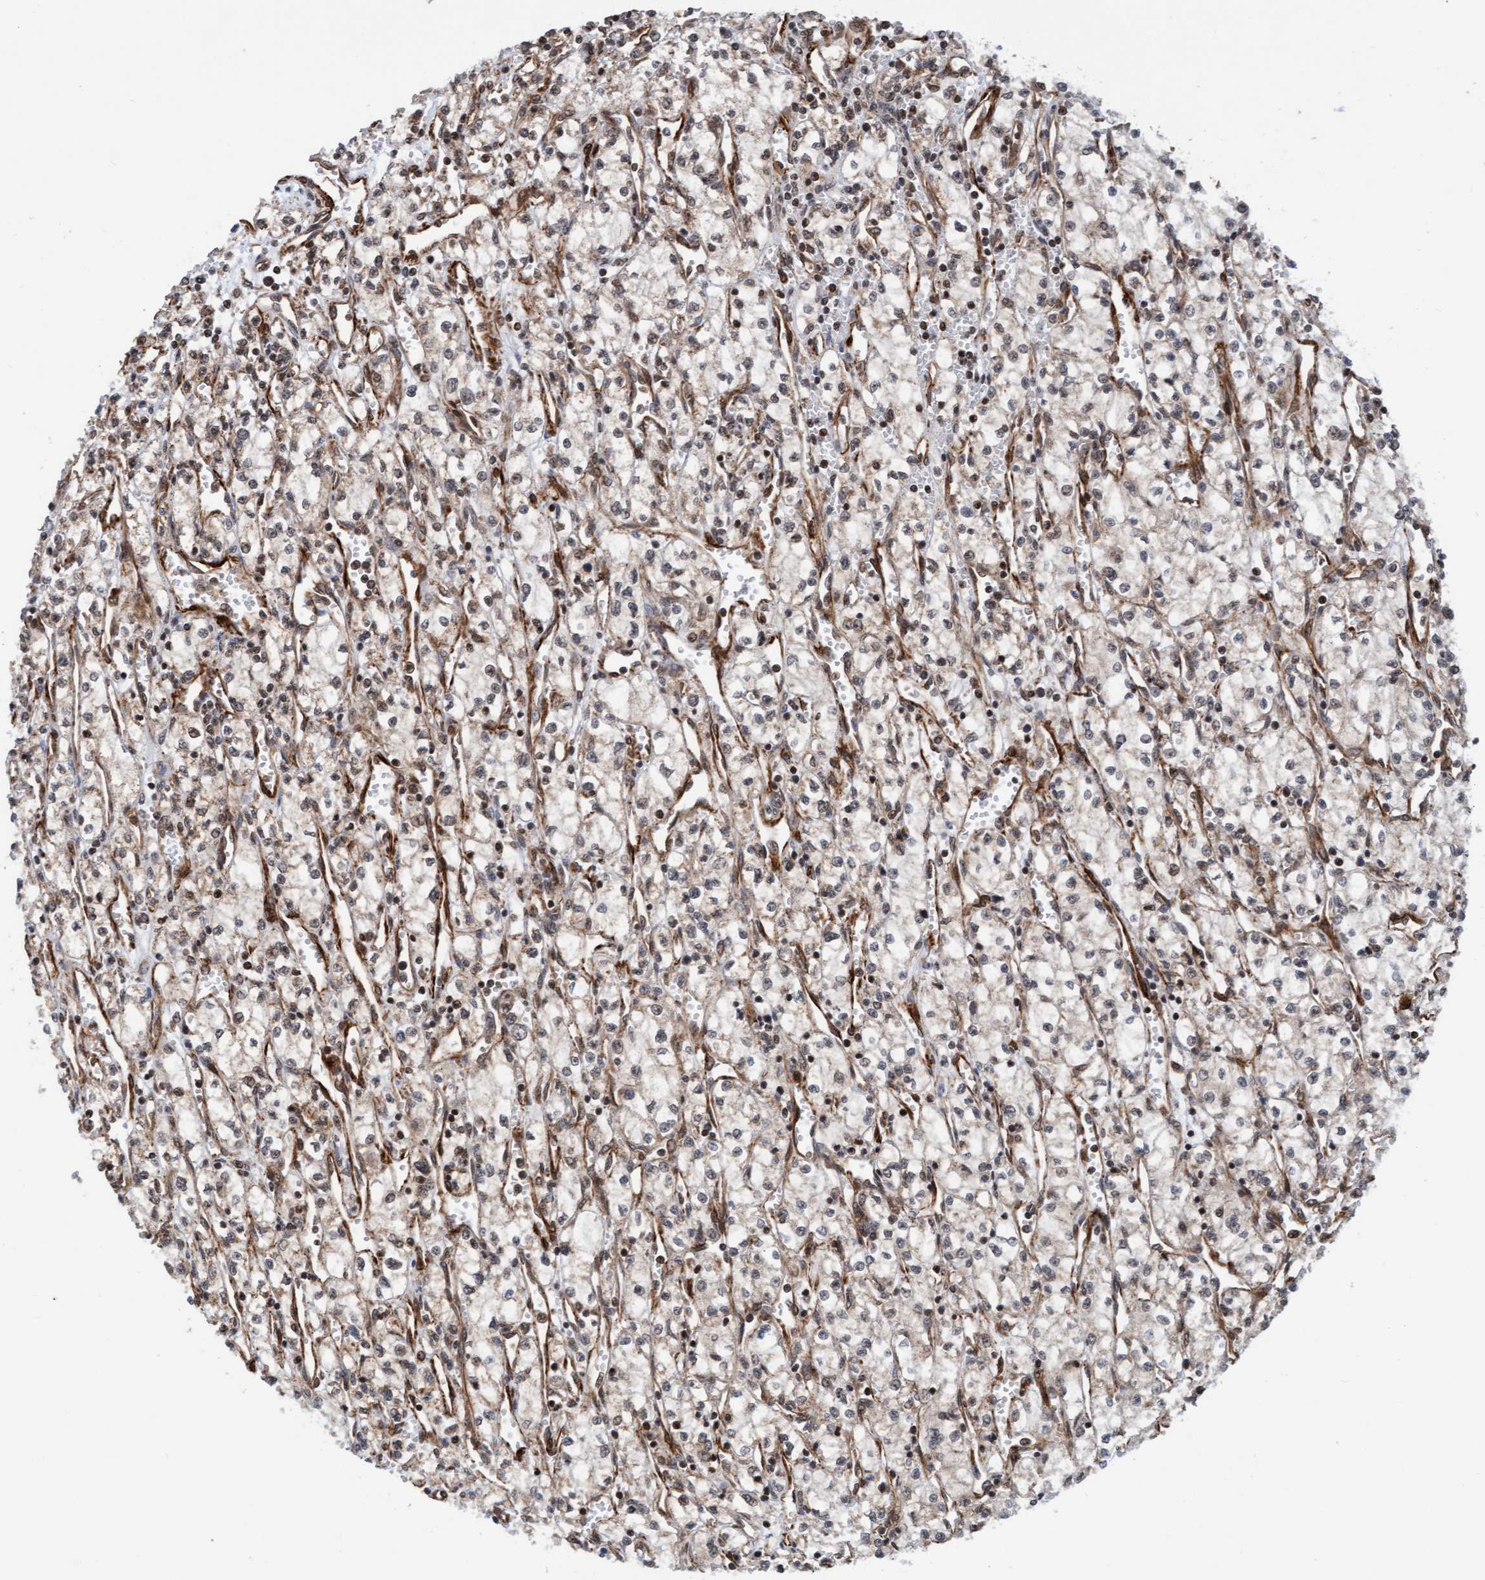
{"staining": {"intensity": "weak", "quantity": "<25%", "location": "cytoplasmic/membranous,nuclear"}, "tissue": "renal cancer", "cell_type": "Tumor cells", "image_type": "cancer", "snomed": [{"axis": "morphology", "description": "Adenocarcinoma, NOS"}, {"axis": "topography", "description": "Kidney"}], "caption": "Immunohistochemical staining of human renal adenocarcinoma displays no significant staining in tumor cells.", "gene": "STXBP4", "patient": {"sex": "male", "age": 59}}